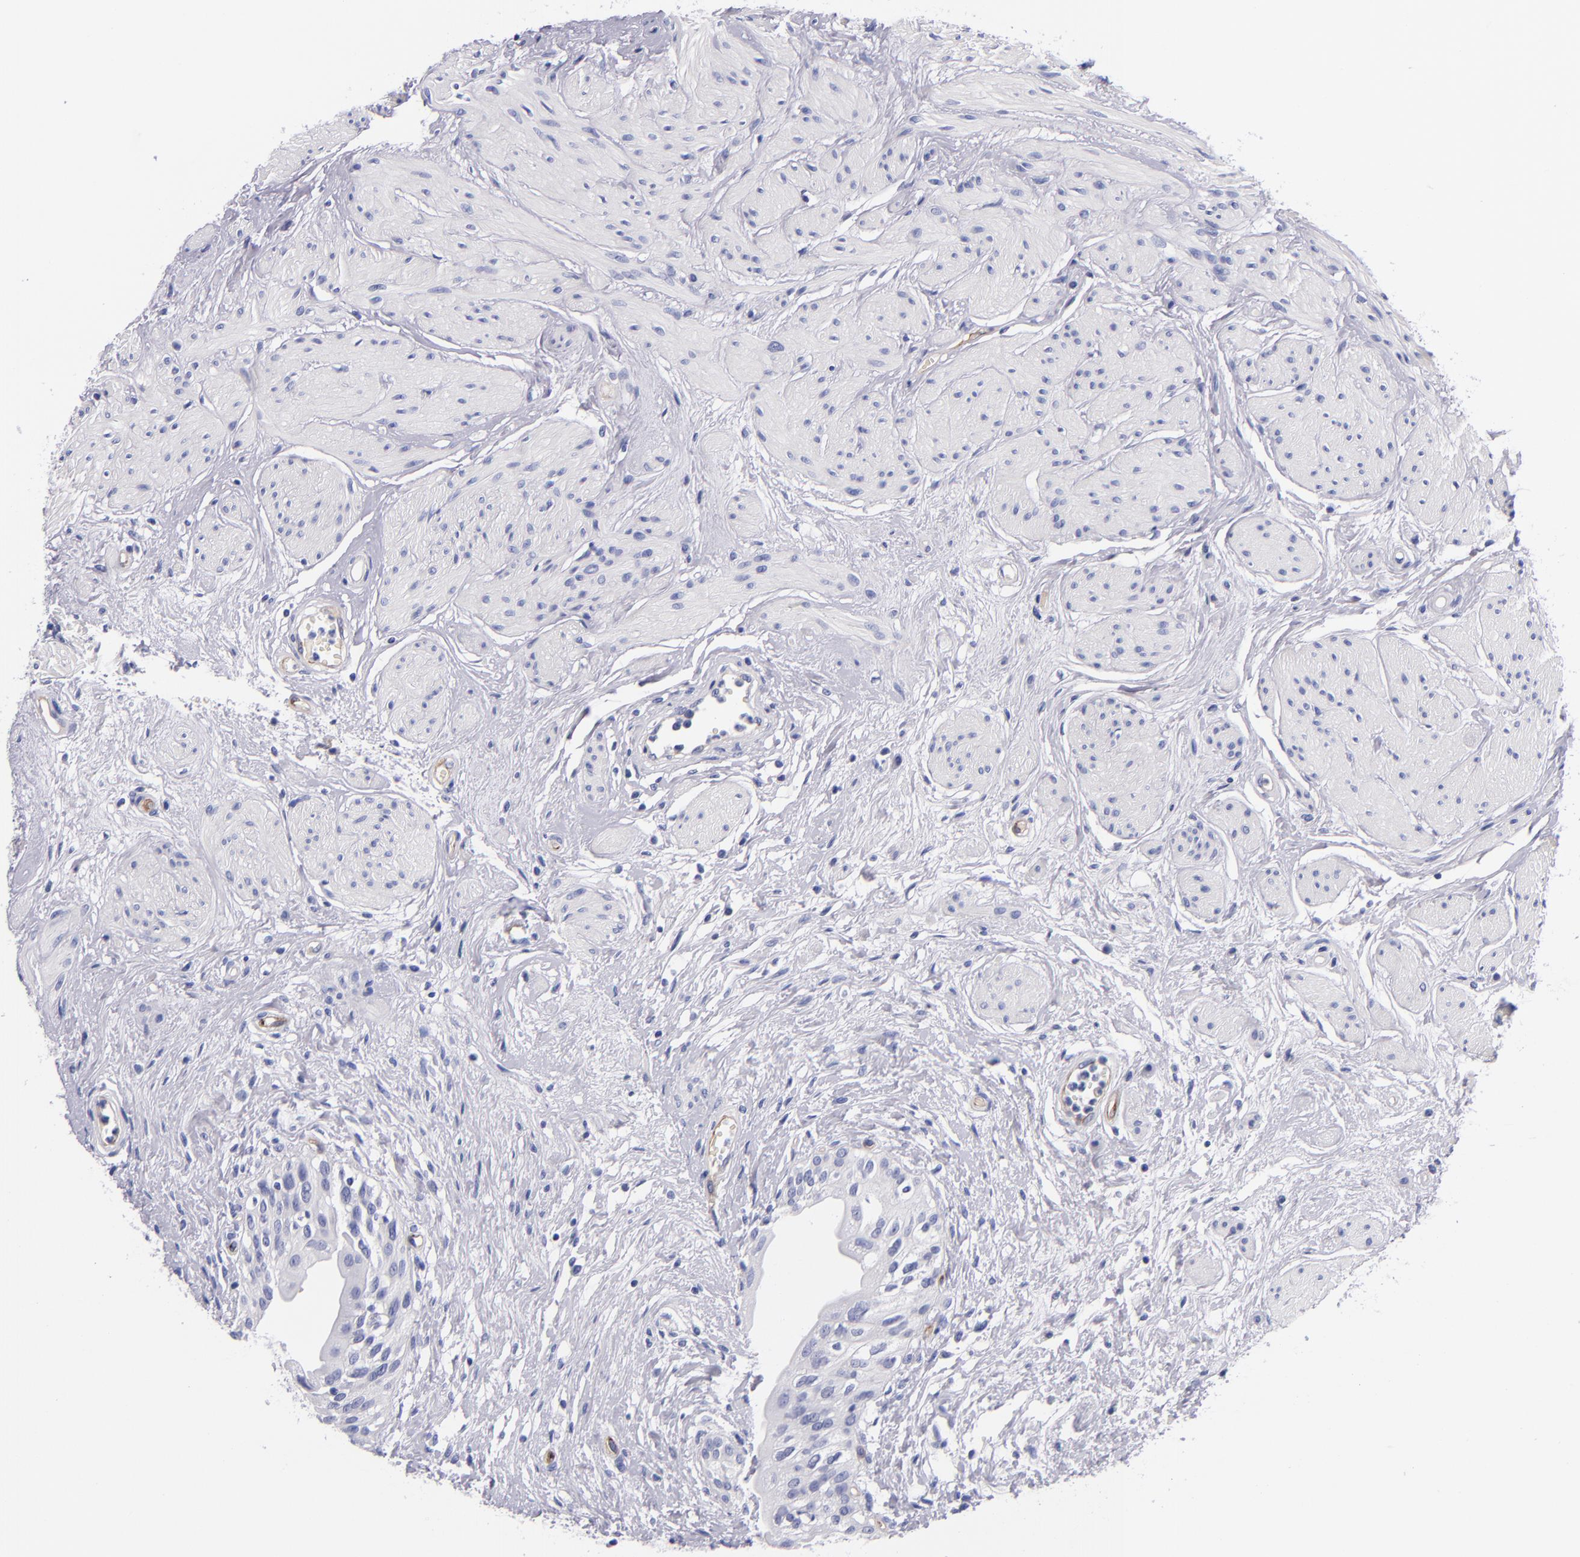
{"staining": {"intensity": "negative", "quantity": "none", "location": "none"}, "tissue": "urinary bladder", "cell_type": "Urothelial cells", "image_type": "normal", "snomed": [{"axis": "morphology", "description": "Normal tissue, NOS"}, {"axis": "topography", "description": "Urinary bladder"}], "caption": "This is an immunohistochemistry image of normal urinary bladder. There is no positivity in urothelial cells.", "gene": "NOS3", "patient": {"sex": "female", "age": 55}}